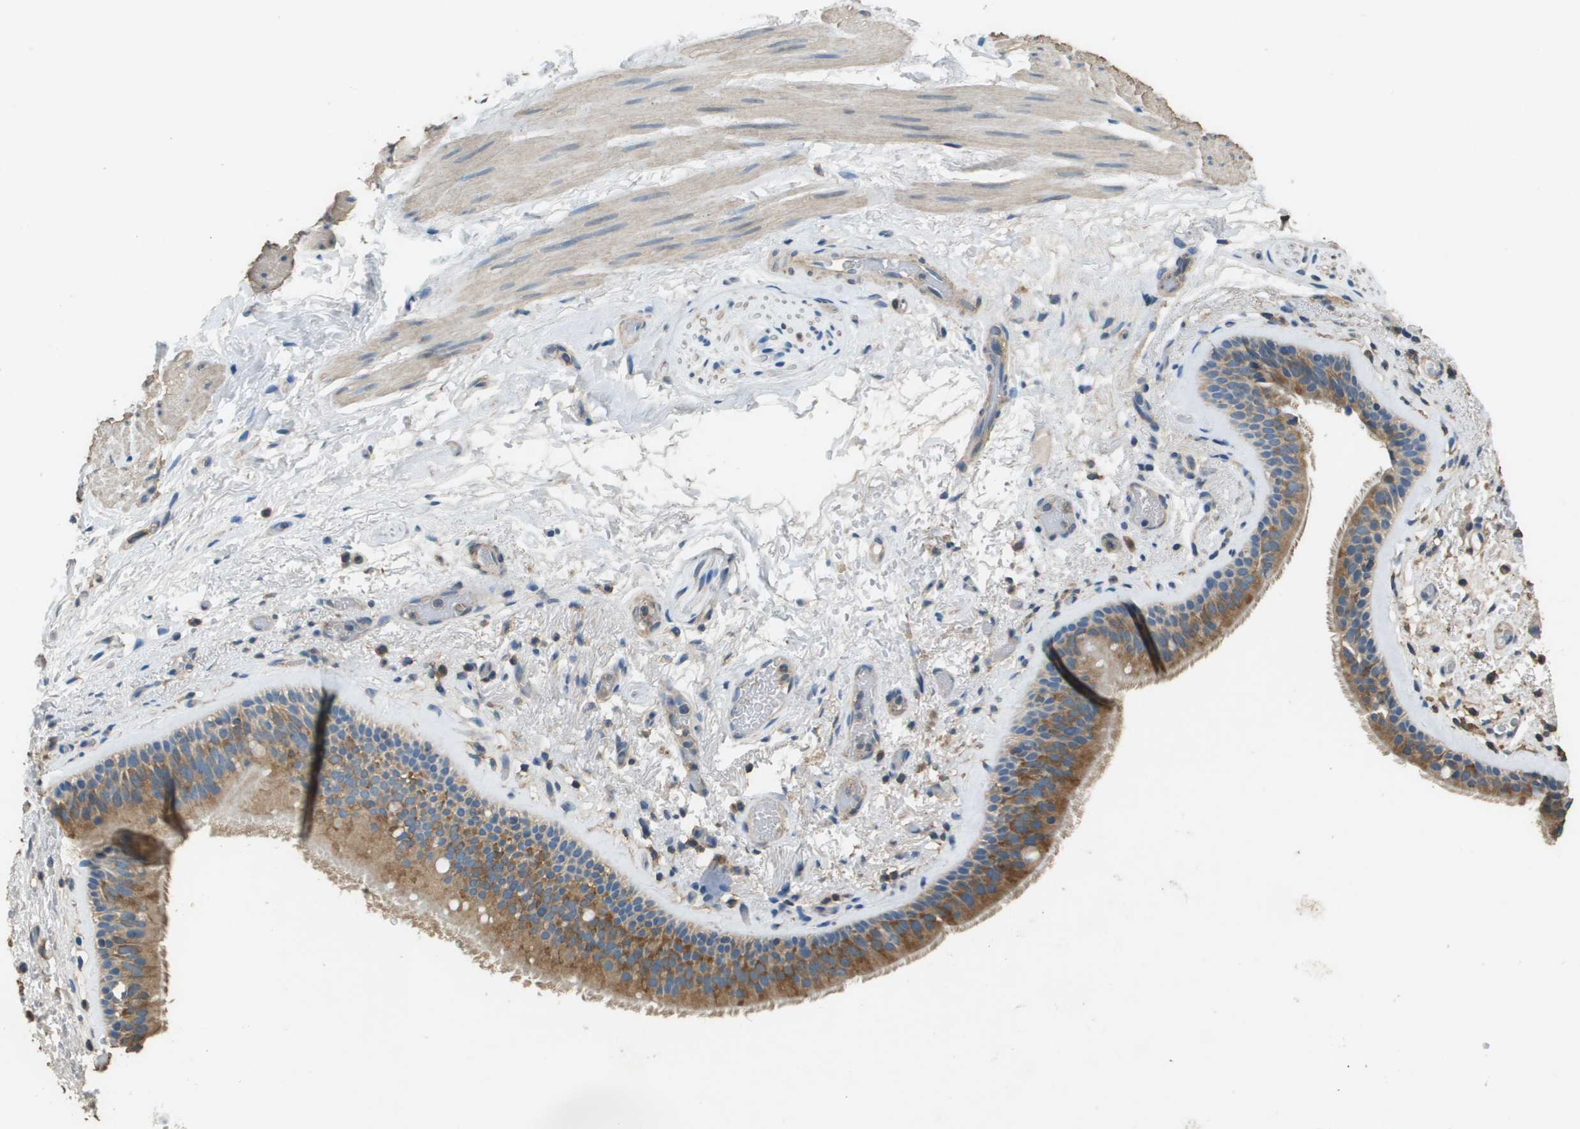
{"staining": {"intensity": "moderate", "quantity": ">75%", "location": "cytoplasmic/membranous"}, "tissue": "bronchus", "cell_type": "Respiratory epithelial cells", "image_type": "normal", "snomed": [{"axis": "morphology", "description": "Normal tissue, NOS"}, {"axis": "topography", "description": "Cartilage tissue"}], "caption": "Protein staining by immunohistochemistry demonstrates moderate cytoplasmic/membranous positivity in about >75% of respiratory epithelial cells in unremarkable bronchus.", "gene": "MS4A7", "patient": {"sex": "female", "age": 63}}